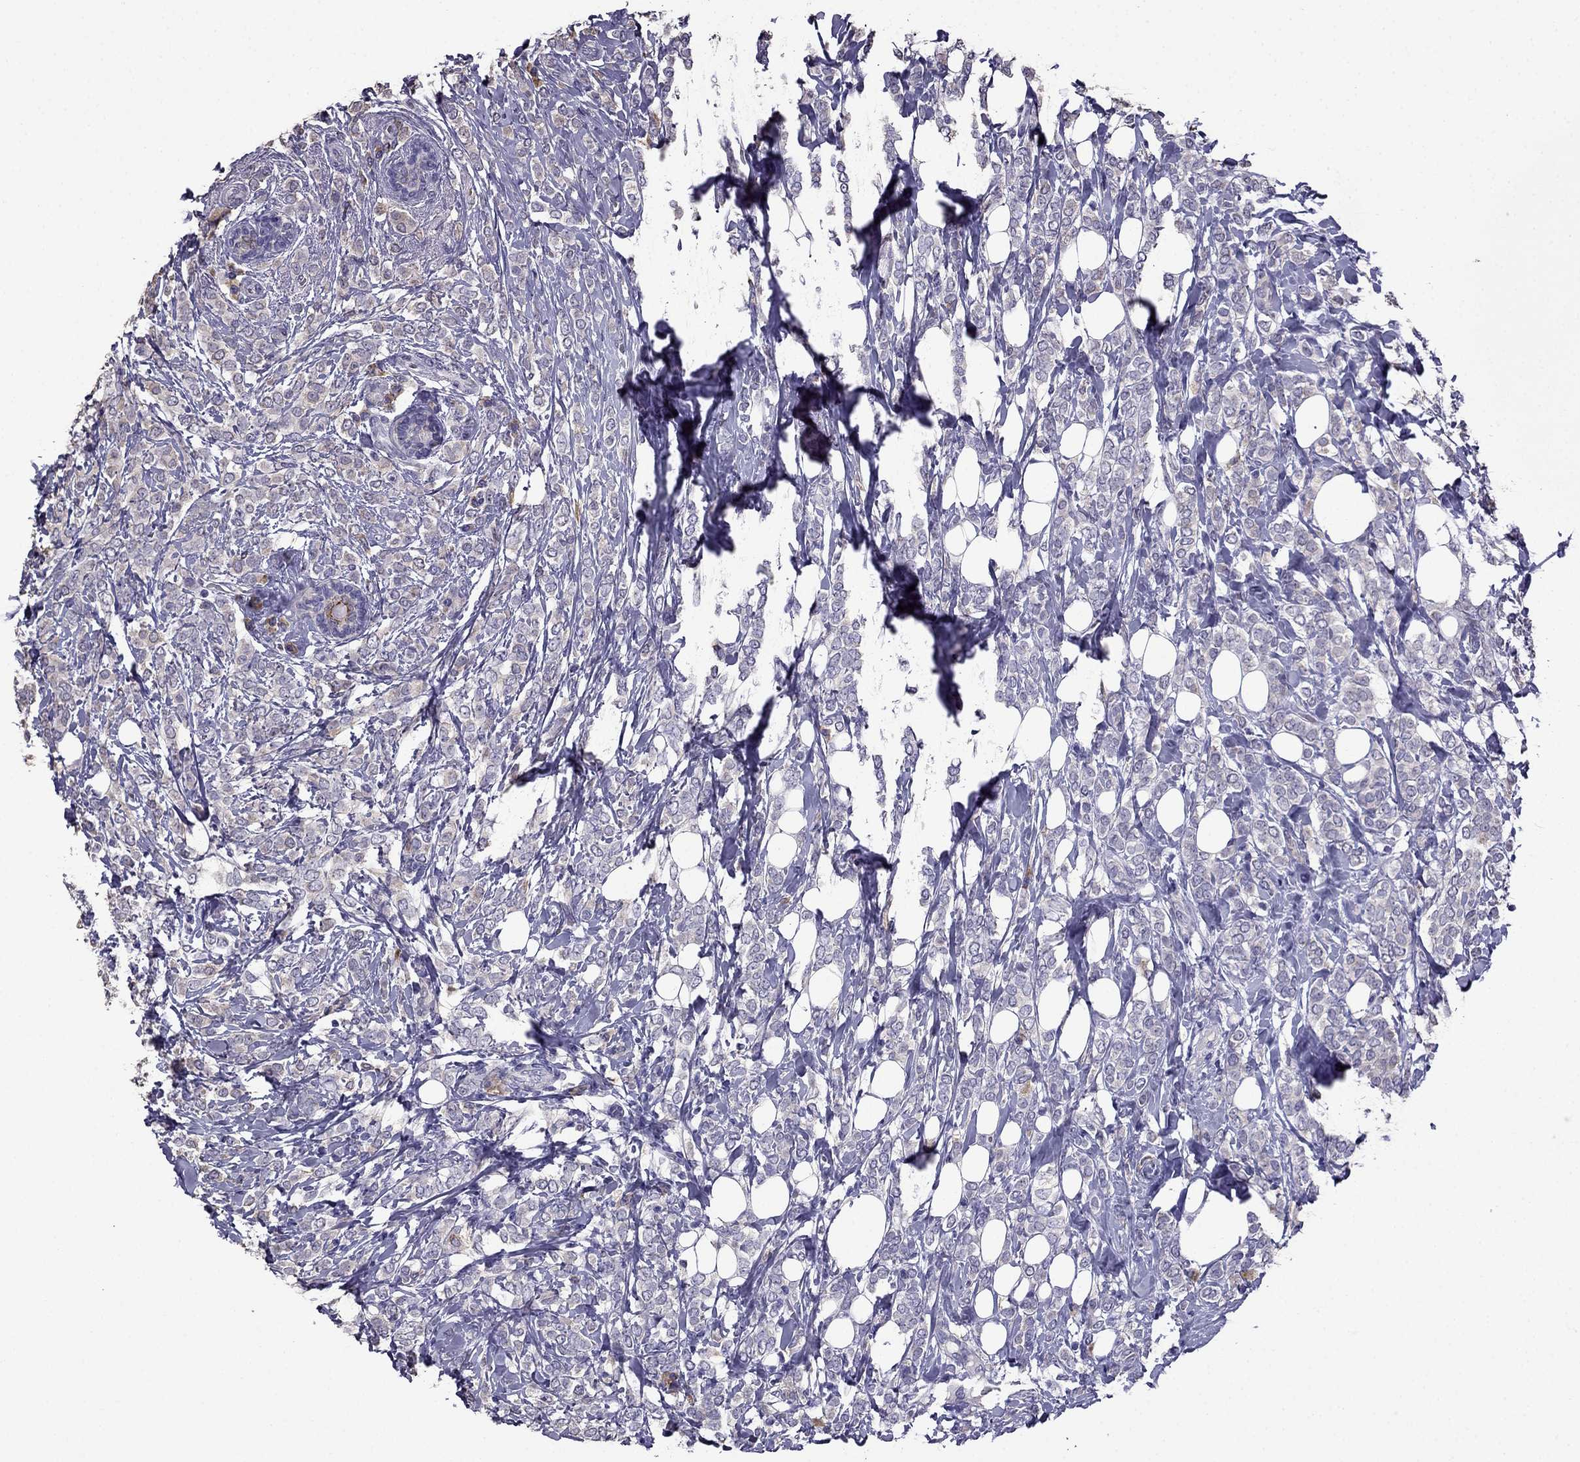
{"staining": {"intensity": "weak", "quantity": "<25%", "location": "cytoplasmic/membranous"}, "tissue": "breast cancer", "cell_type": "Tumor cells", "image_type": "cancer", "snomed": [{"axis": "morphology", "description": "Lobular carcinoma"}, {"axis": "topography", "description": "Breast"}], "caption": "DAB immunohistochemical staining of human breast cancer (lobular carcinoma) shows no significant staining in tumor cells. (DAB (3,3'-diaminobenzidine) IHC, high magnification).", "gene": "CDH9", "patient": {"sex": "female", "age": 49}}